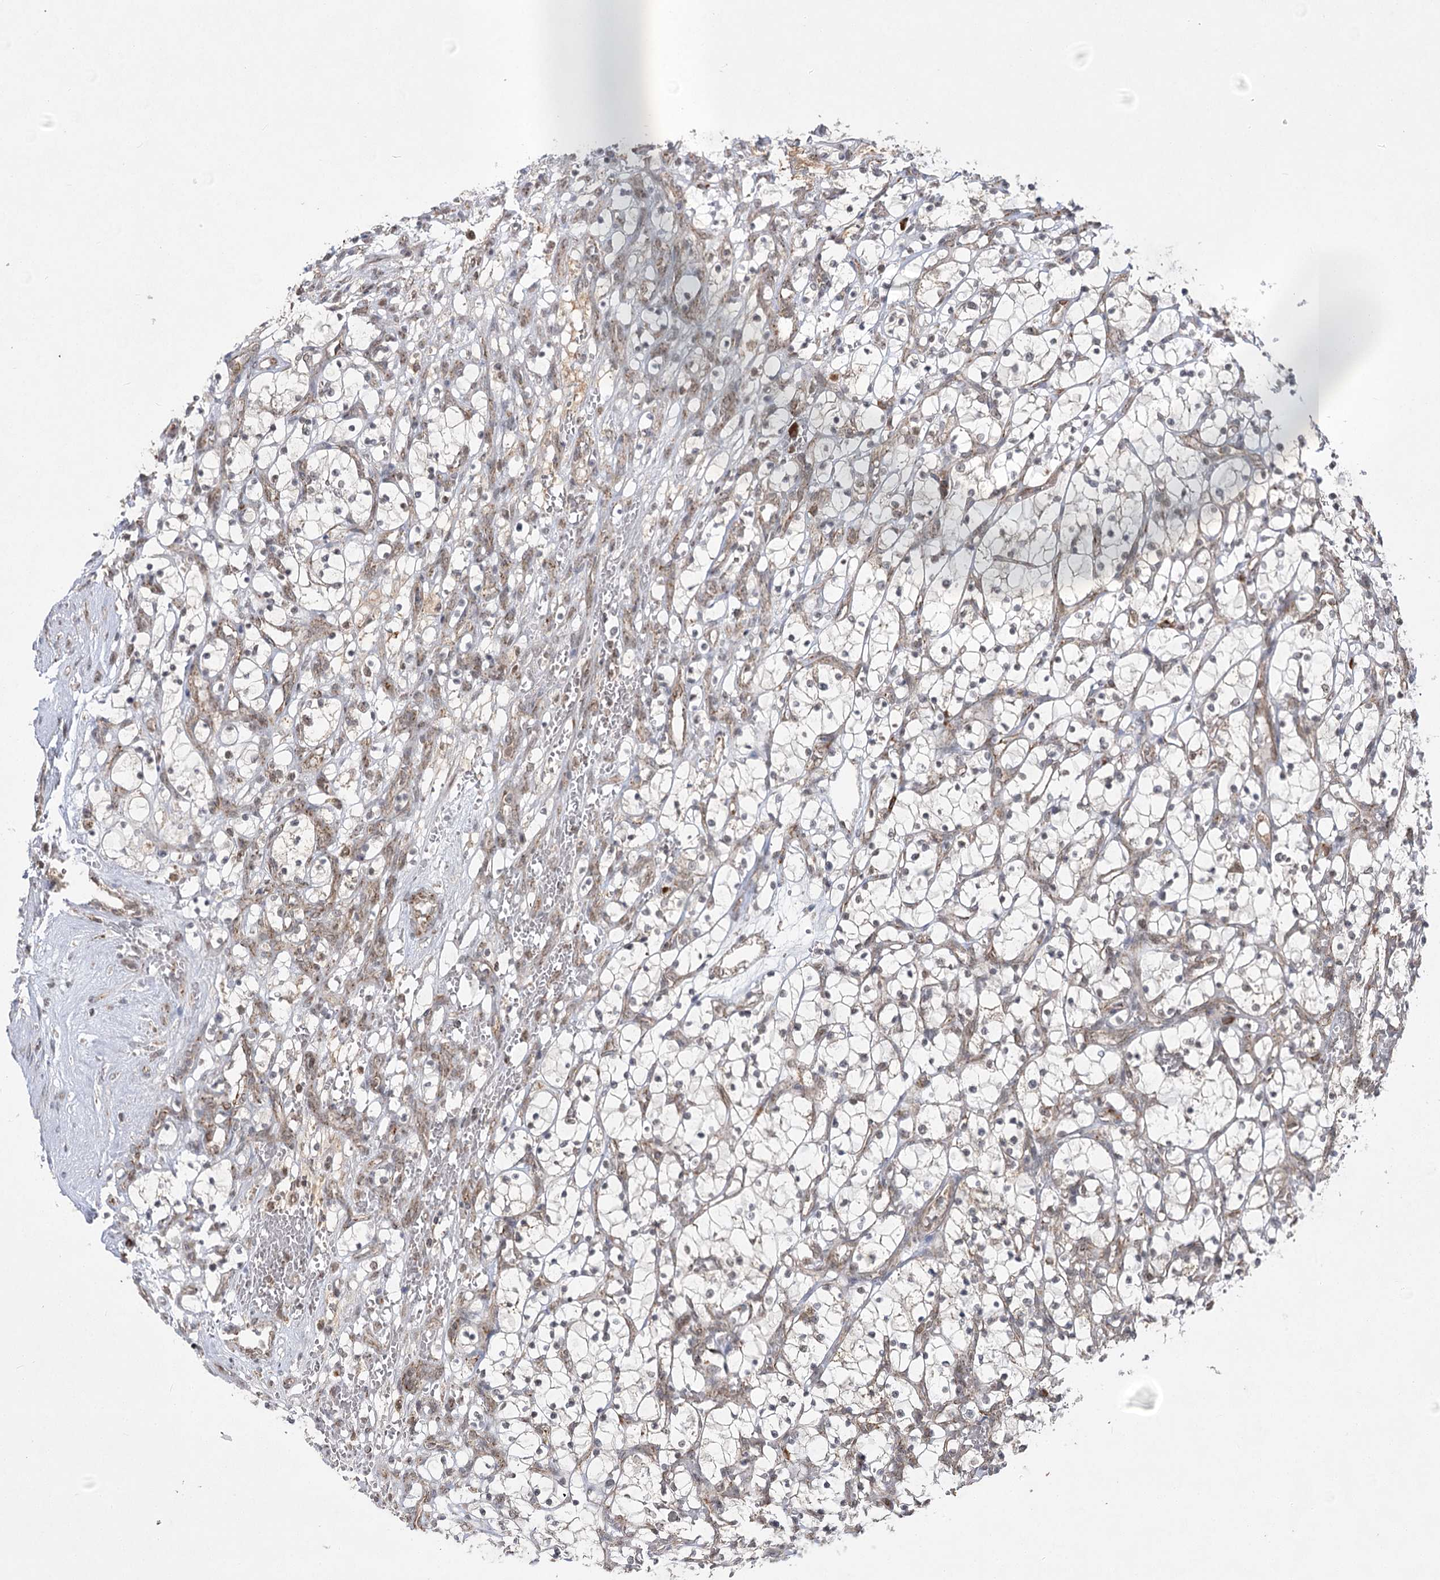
{"staining": {"intensity": "negative", "quantity": "none", "location": "none"}, "tissue": "renal cancer", "cell_type": "Tumor cells", "image_type": "cancer", "snomed": [{"axis": "morphology", "description": "Adenocarcinoma, NOS"}, {"axis": "topography", "description": "Kidney"}], "caption": "Immunohistochemistry (IHC) micrograph of human renal adenocarcinoma stained for a protein (brown), which demonstrates no expression in tumor cells. Brightfield microscopy of immunohistochemistry (IHC) stained with DAB (3,3'-diaminobenzidine) (brown) and hematoxylin (blue), captured at high magnification.", "gene": "SLC4A1AP", "patient": {"sex": "female", "age": 69}}